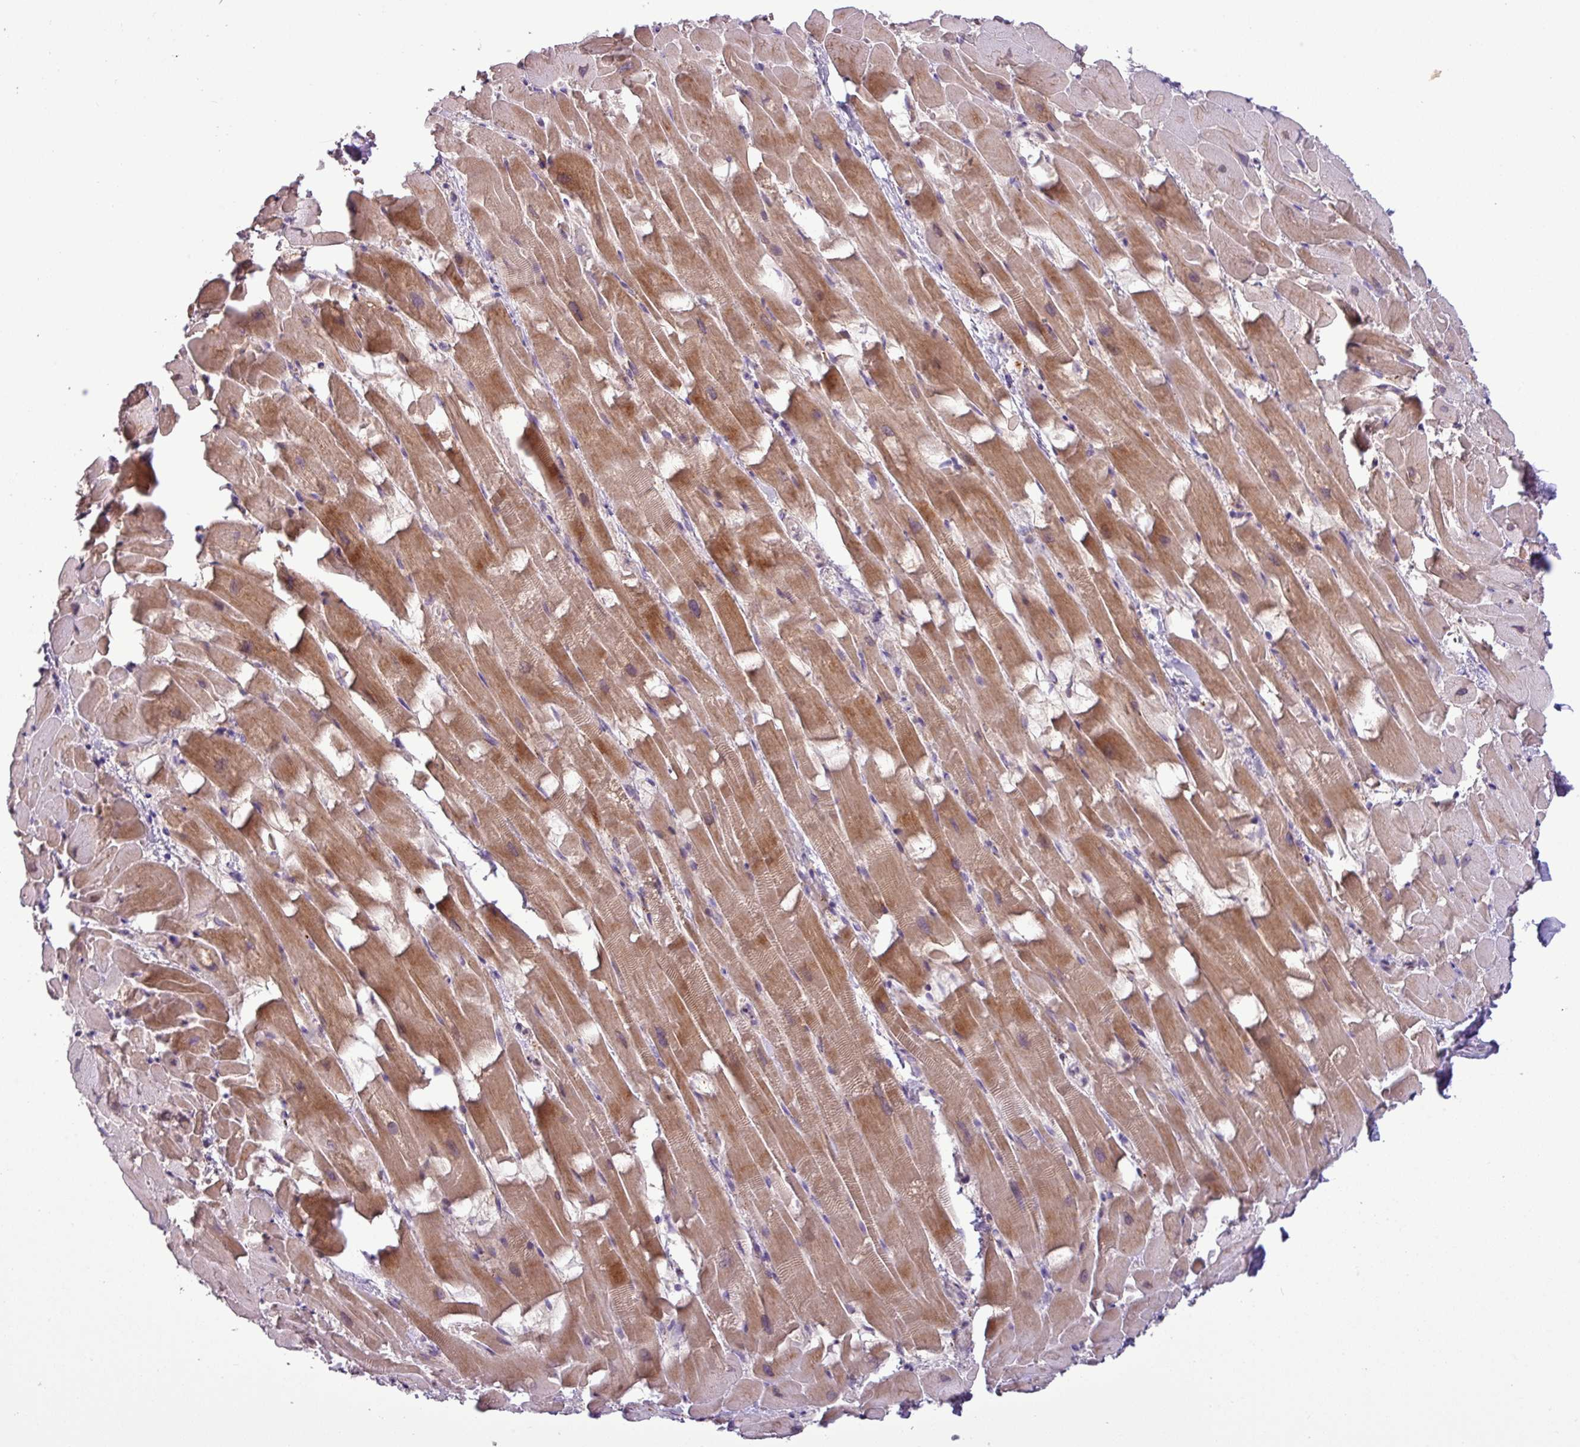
{"staining": {"intensity": "strong", "quantity": "25%-75%", "location": "cytoplasmic/membranous"}, "tissue": "heart muscle", "cell_type": "Cardiomyocytes", "image_type": "normal", "snomed": [{"axis": "morphology", "description": "Normal tissue, NOS"}, {"axis": "topography", "description": "Heart"}], "caption": "Immunohistochemical staining of normal heart muscle reveals high levels of strong cytoplasmic/membranous staining in approximately 25%-75% of cardiomyocytes. (DAB = brown stain, brightfield microscopy at high magnification).", "gene": "ZNF667", "patient": {"sex": "male", "age": 37}}